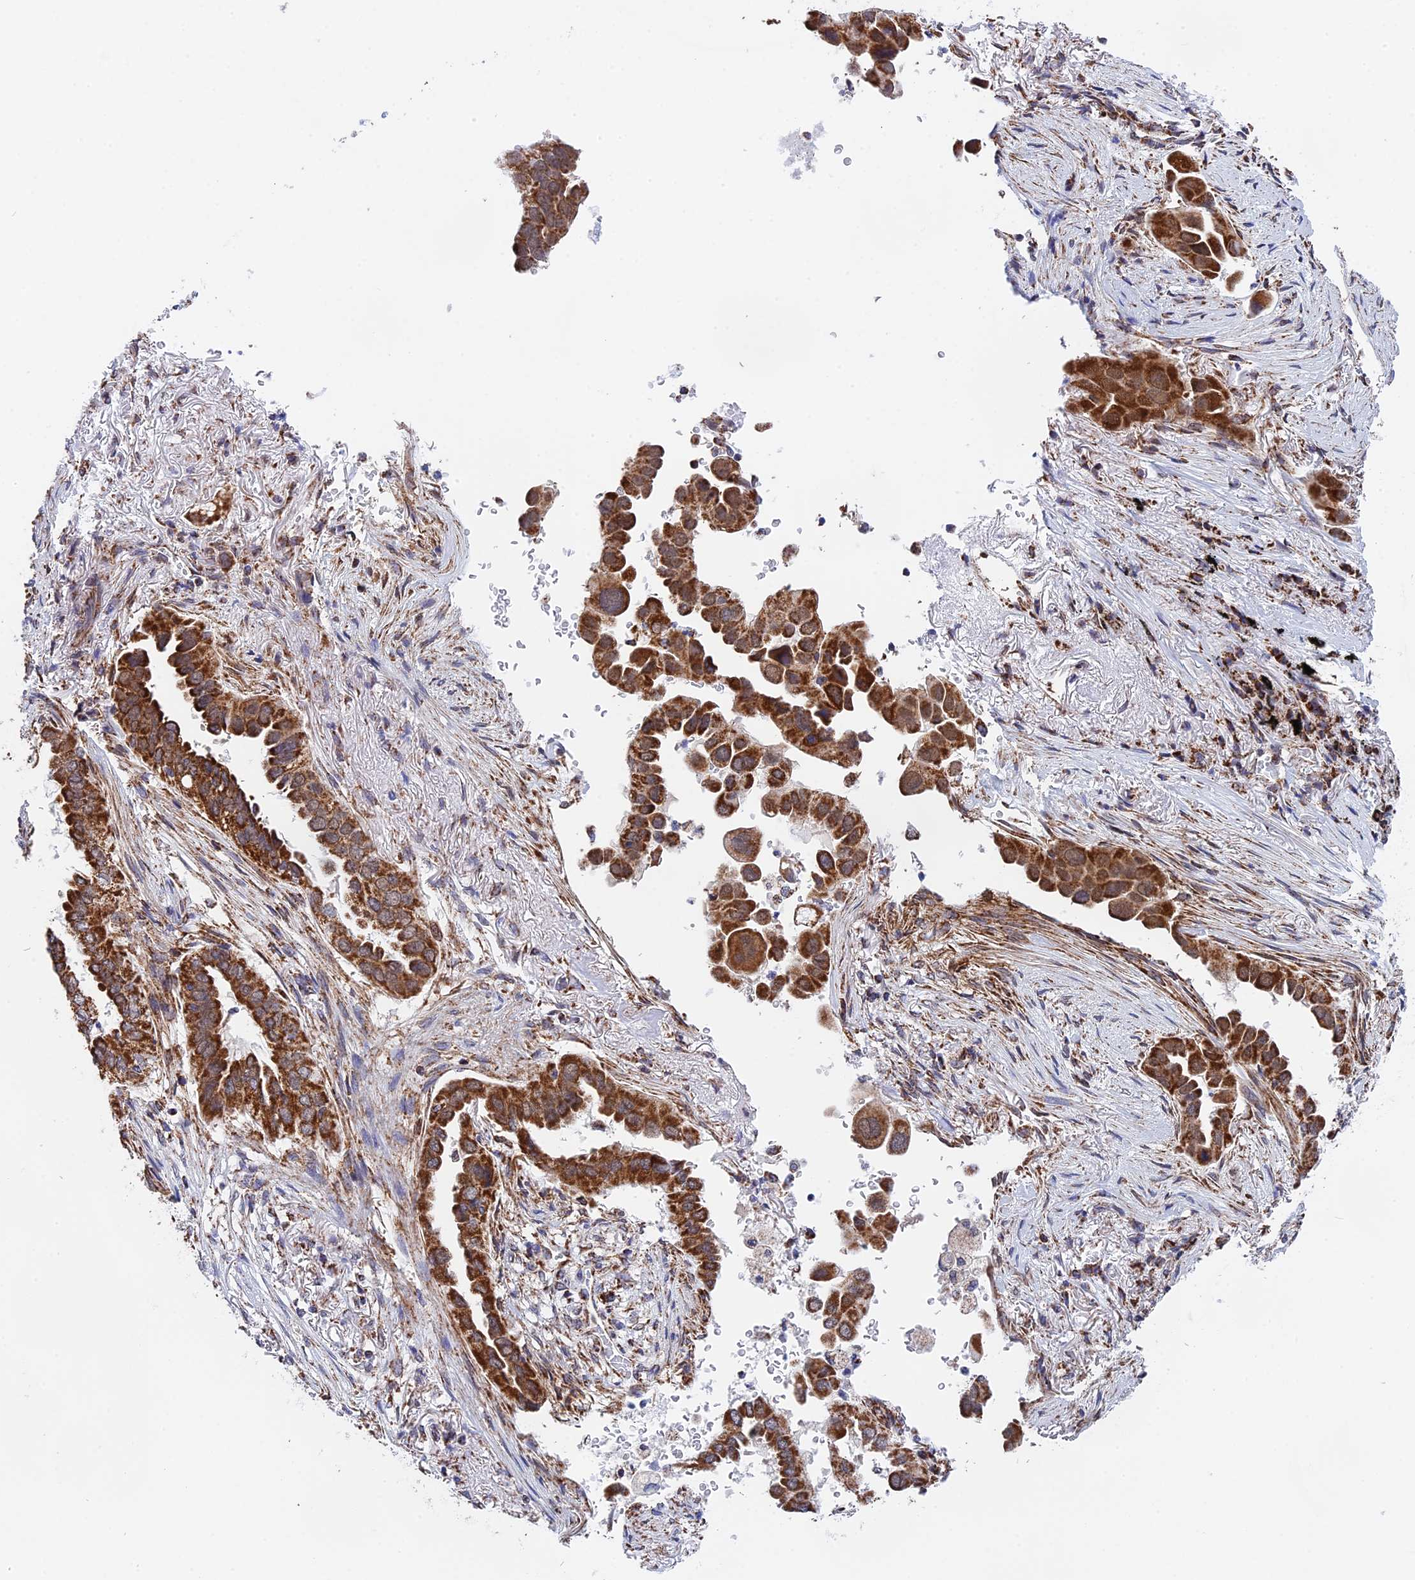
{"staining": {"intensity": "strong", "quantity": ">75%", "location": "cytoplasmic/membranous"}, "tissue": "lung cancer", "cell_type": "Tumor cells", "image_type": "cancer", "snomed": [{"axis": "morphology", "description": "Adenocarcinoma, NOS"}, {"axis": "topography", "description": "Lung"}], "caption": "Tumor cells exhibit strong cytoplasmic/membranous expression in approximately >75% of cells in adenocarcinoma (lung).", "gene": "CDC16", "patient": {"sex": "female", "age": 76}}